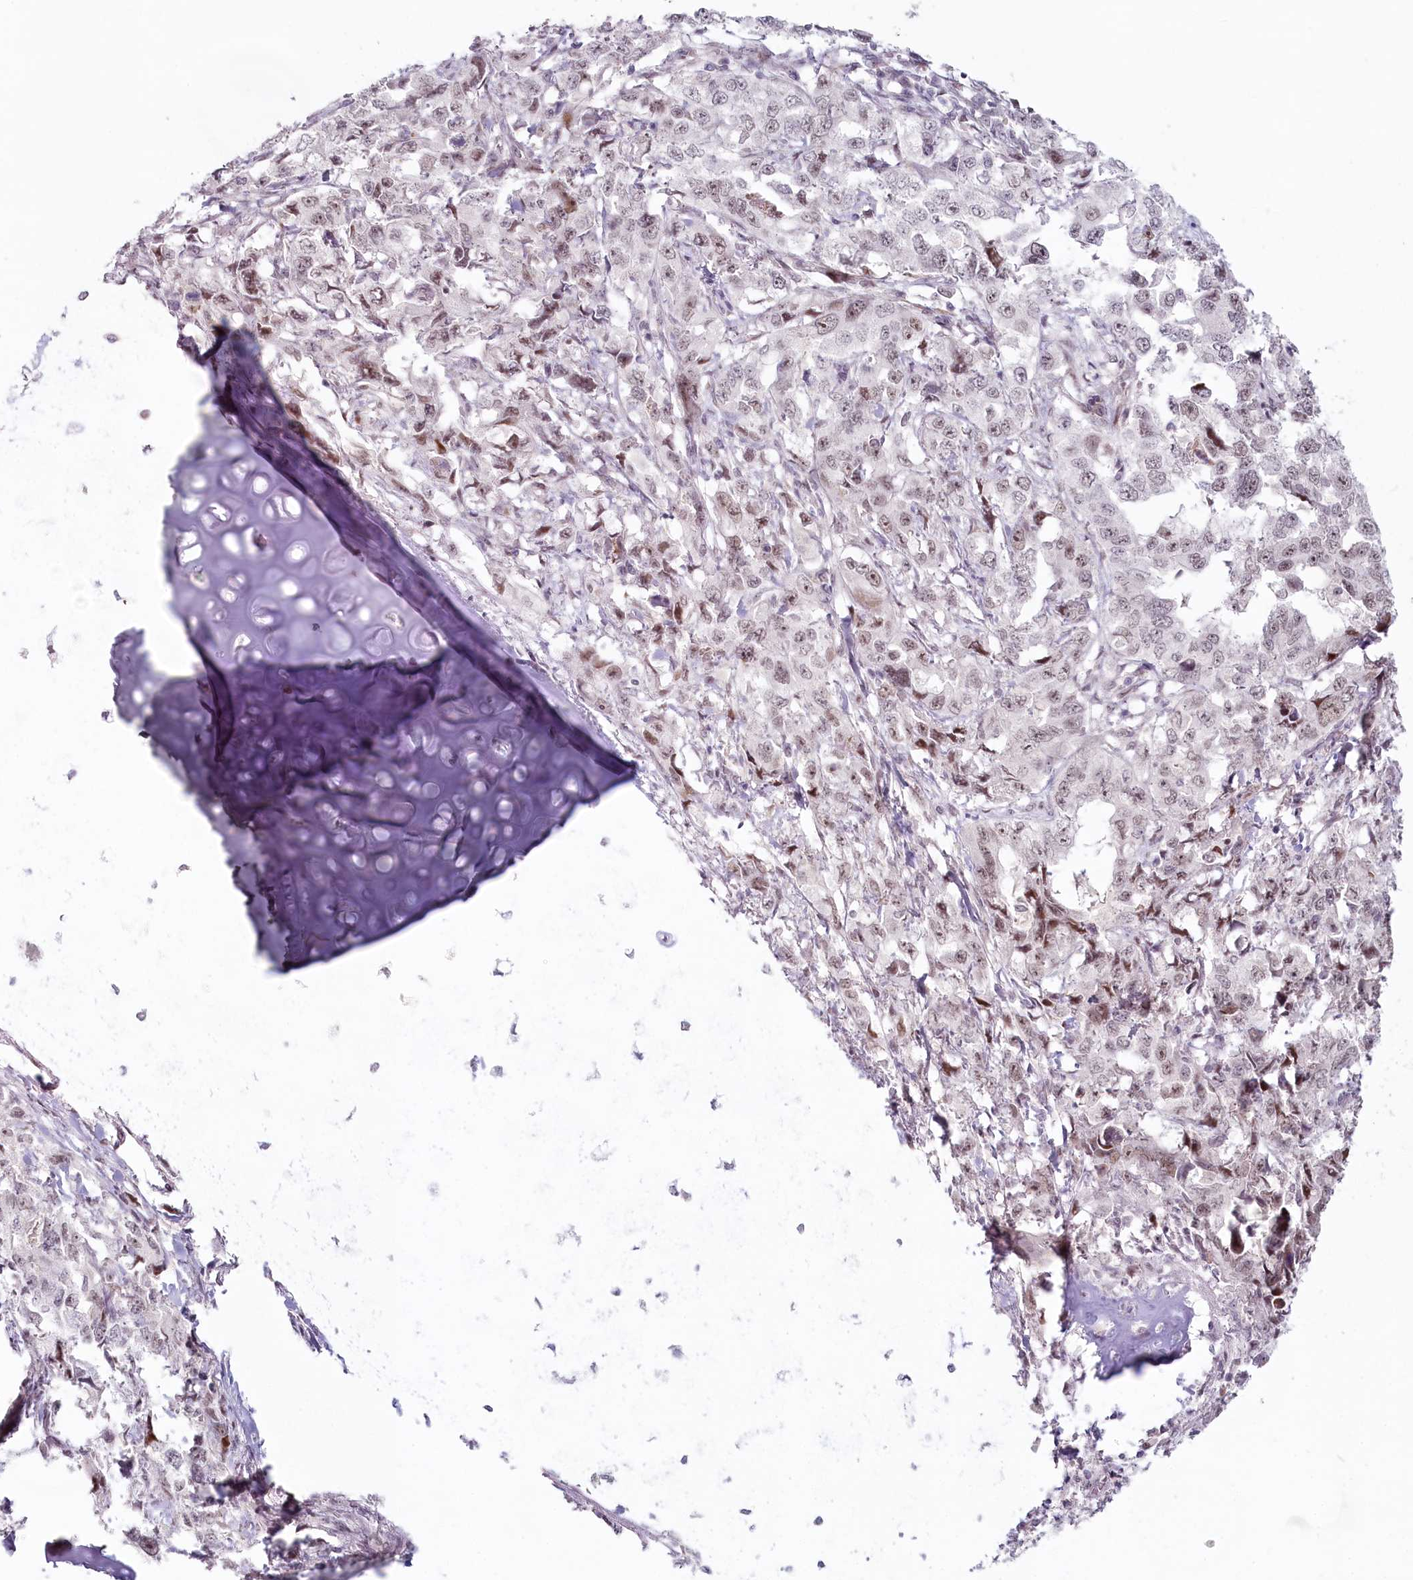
{"staining": {"intensity": "moderate", "quantity": "<25%", "location": "nuclear"}, "tissue": "lung cancer", "cell_type": "Tumor cells", "image_type": "cancer", "snomed": [{"axis": "morphology", "description": "Adenocarcinoma, NOS"}, {"axis": "topography", "description": "Lung"}], "caption": "There is low levels of moderate nuclear positivity in tumor cells of adenocarcinoma (lung), as demonstrated by immunohistochemical staining (brown color).", "gene": "FAM204A", "patient": {"sex": "female", "age": 51}}